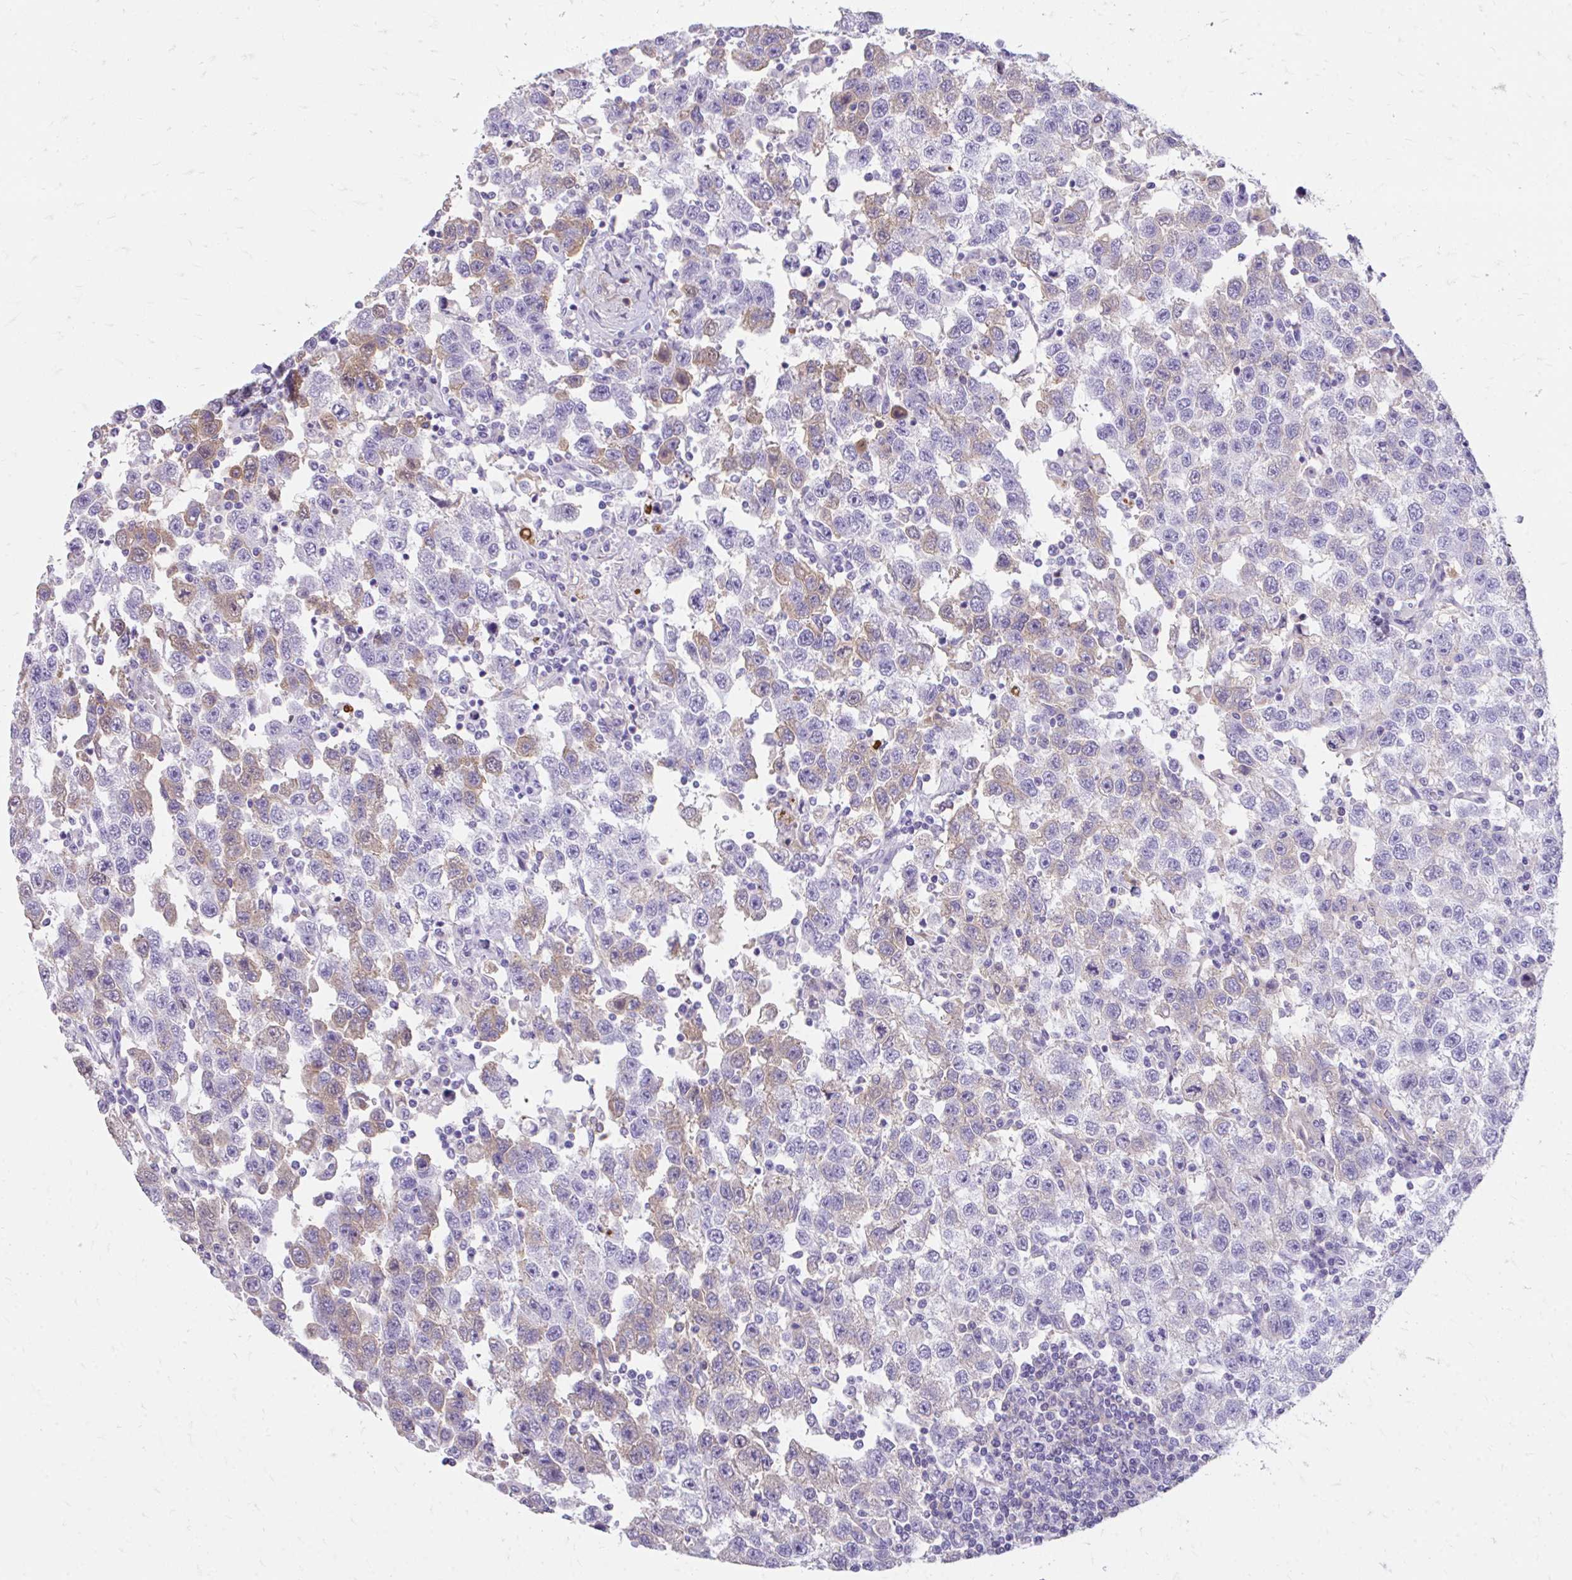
{"staining": {"intensity": "moderate", "quantity": "<25%", "location": "cytoplasmic/membranous"}, "tissue": "testis cancer", "cell_type": "Tumor cells", "image_type": "cancer", "snomed": [{"axis": "morphology", "description": "Seminoma, NOS"}, {"axis": "topography", "description": "Testis"}], "caption": "Immunohistochemical staining of testis cancer (seminoma) shows low levels of moderate cytoplasmic/membranous protein staining in approximately <25% of tumor cells.", "gene": "CFH", "patient": {"sex": "male", "age": 41}}